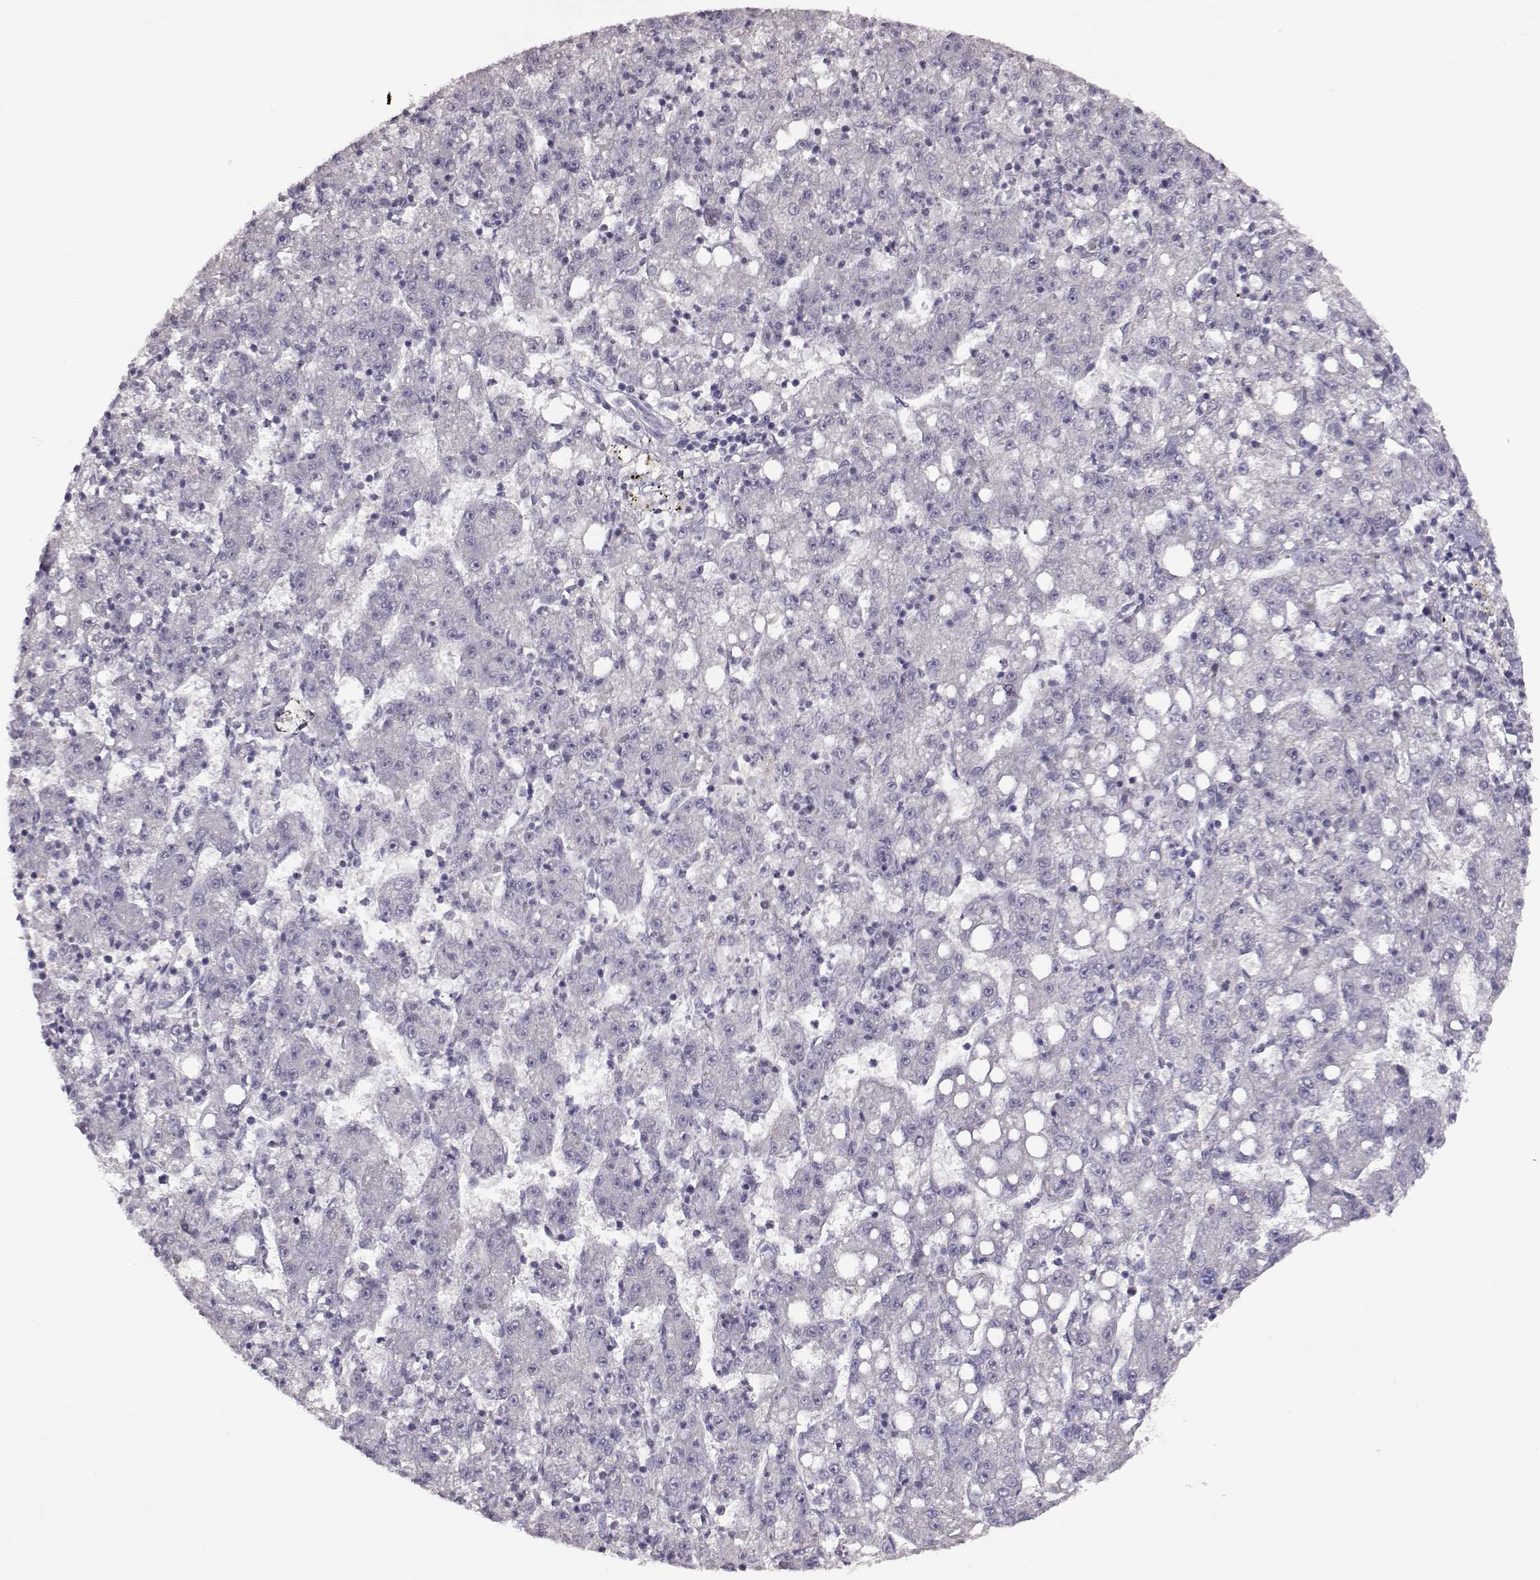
{"staining": {"intensity": "negative", "quantity": "none", "location": "none"}, "tissue": "liver cancer", "cell_type": "Tumor cells", "image_type": "cancer", "snomed": [{"axis": "morphology", "description": "Carcinoma, Hepatocellular, NOS"}, {"axis": "topography", "description": "Liver"}], "caption": "Liver cancer was stained to show a protein in brown. There is no significant expression in tumor cells. Nuclei are stained in blue.", "gene": "SPAG17", "patient": {"sex": "female", "age": 65}}